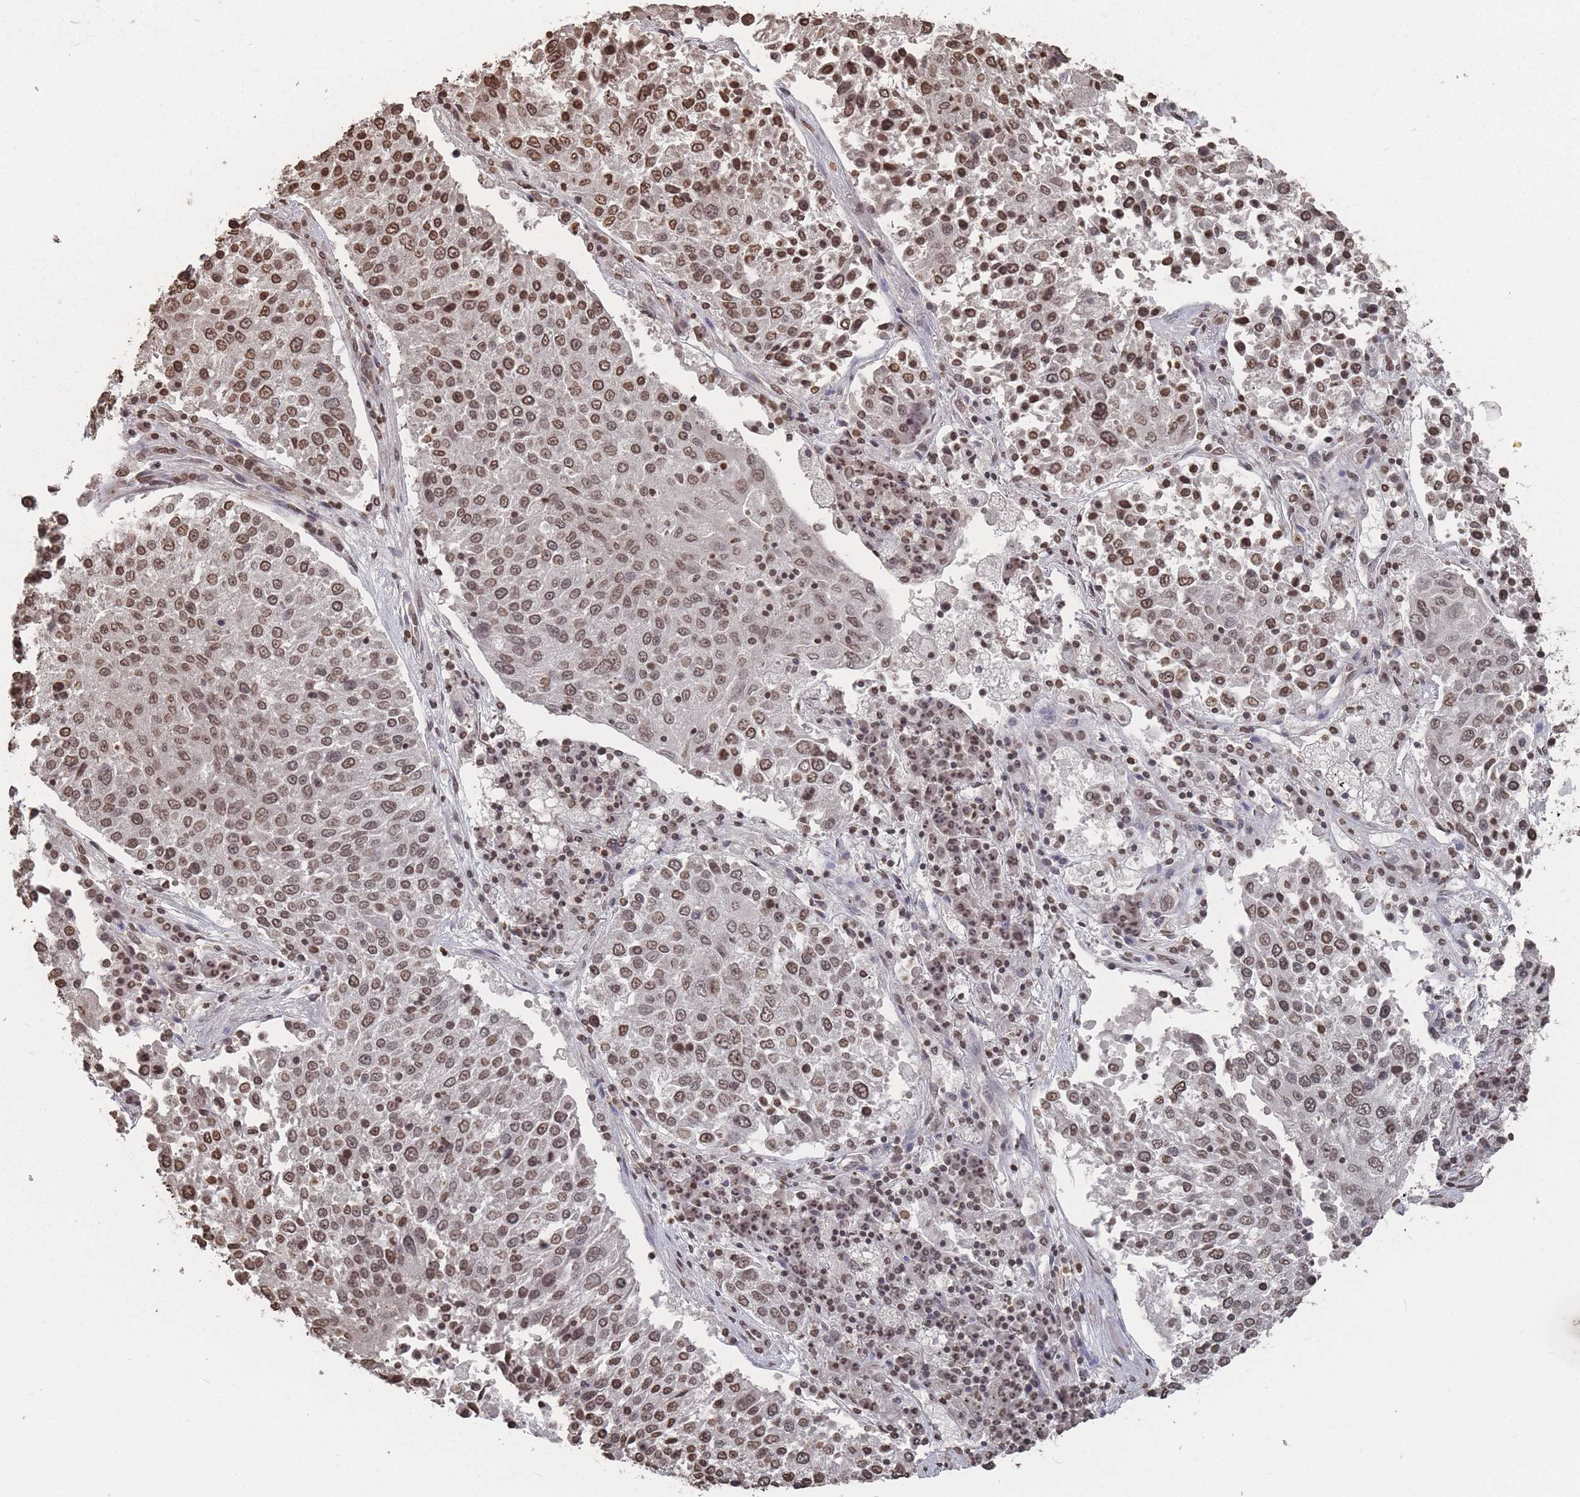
{"staining": {"intensity": "moderate", "quantity": ">75%", "location": "nuclear"}, "tissue": "lung cancer", "cell_type": "Tumor cells", "image_type": "cancer", "snomed": [{"axis": "morphology", "description": "Squamous cell carcinoma, NOS"}, {"axis": "topography", "description": "Lung"}], "caption": "Human lung squamous cell carcinoma stained with a protein marker reveals moderate staining in tumor cells.", "gene": "PLEKHG5", "patient": {"sex": "male", "age": 65}}